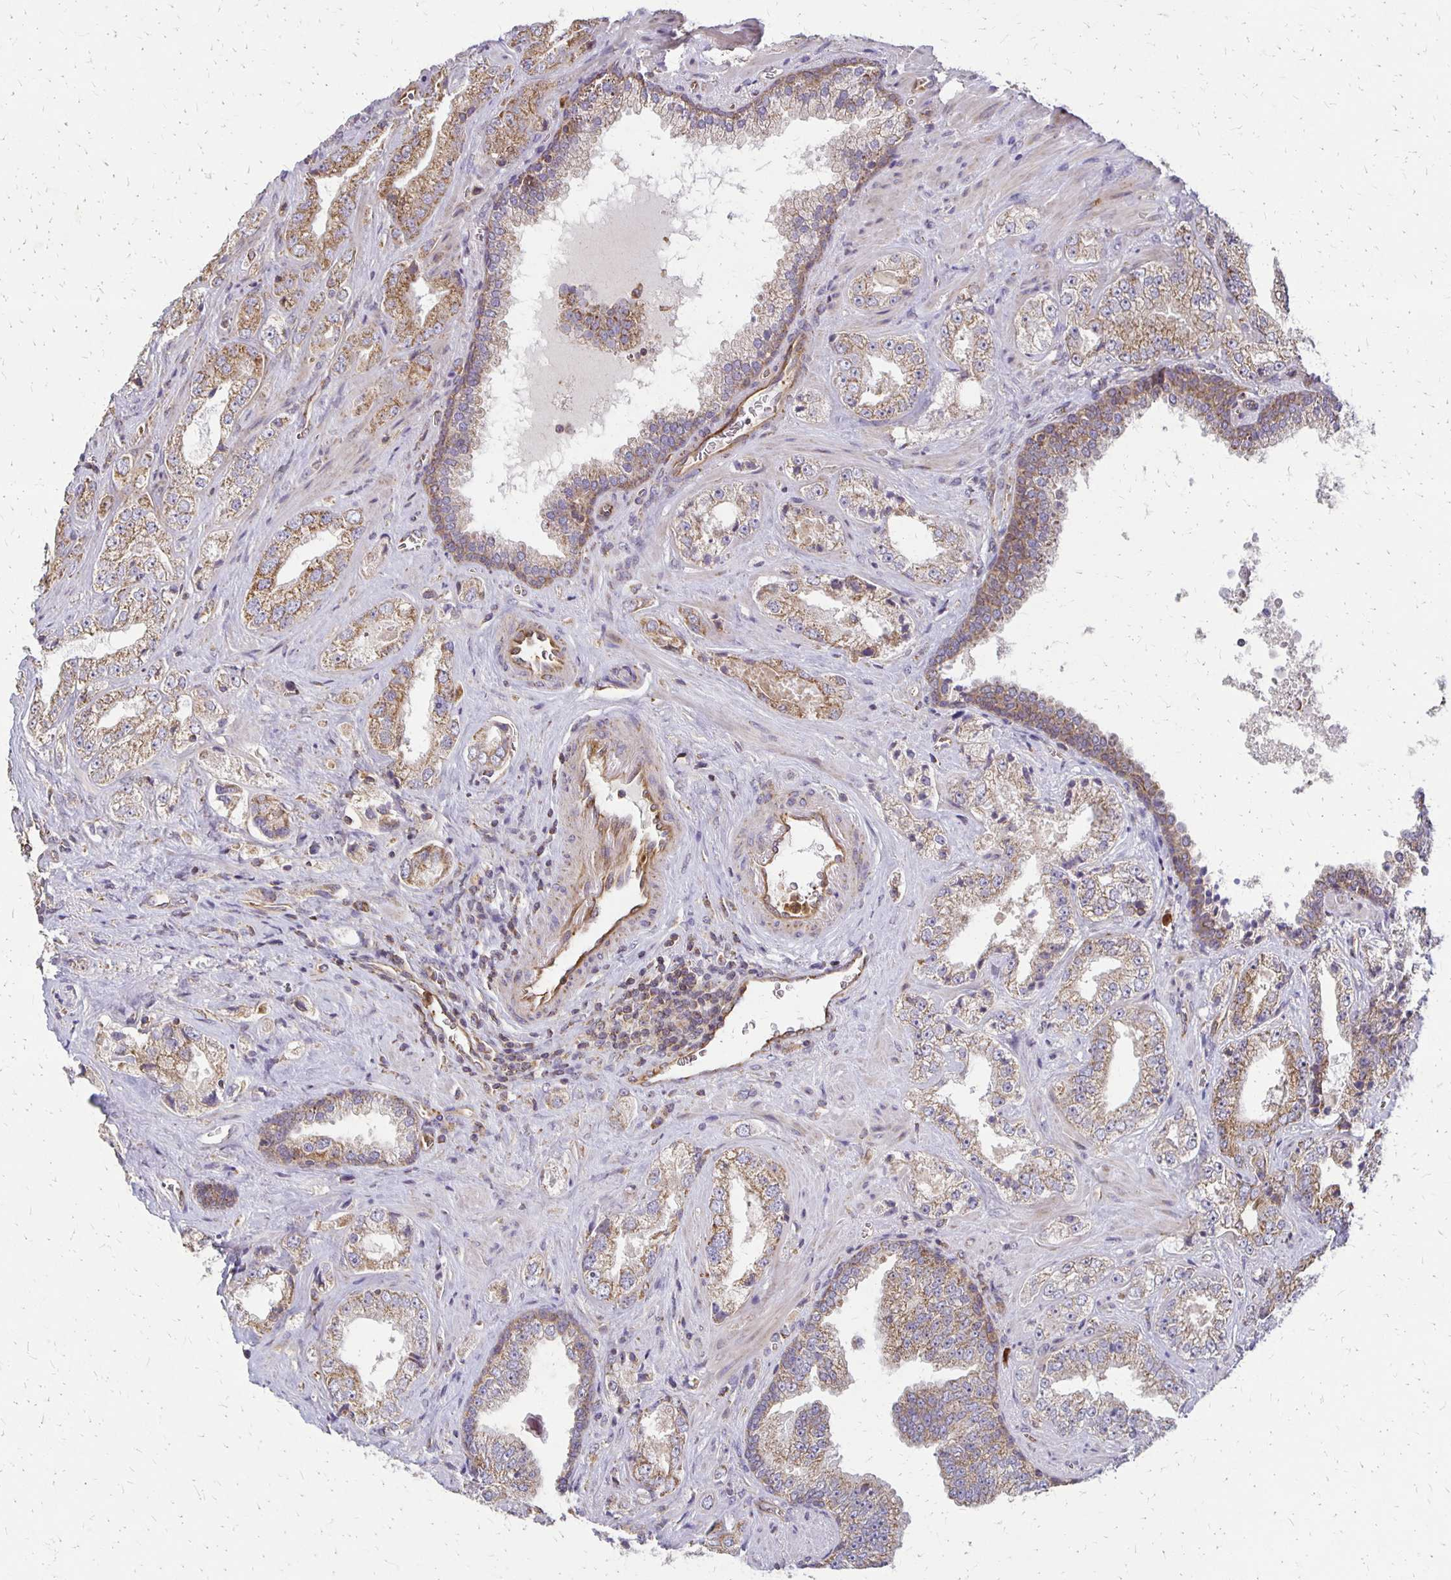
{"staining": {"intensity": "moderate", "quantity": "<25%", "location": "cytoplasmic/membranous"}, "tissue": "prostate cancer", "cell_type": "Tumor cells", "image_type": "cancer", "snomed": [{"axis": "morphology", "description": "Adenocarcinoma, High grade"}, {"axis": "topography", "description": "Prostate"}], "caption": "IHC histopathology image of neoplastic tissue: human prostate cancer (high-grade adenocarcinoma) stained using immunohistochemistry (IHC) reveals low levels of moderate protein expression localized specifically in the cytoplasmic/membranous of tumor cells, appearing as a cytoplasmic/membranous brown color.", "gene": "EIF4EBP2", "patient": {"sex": "male", "age": 67}}